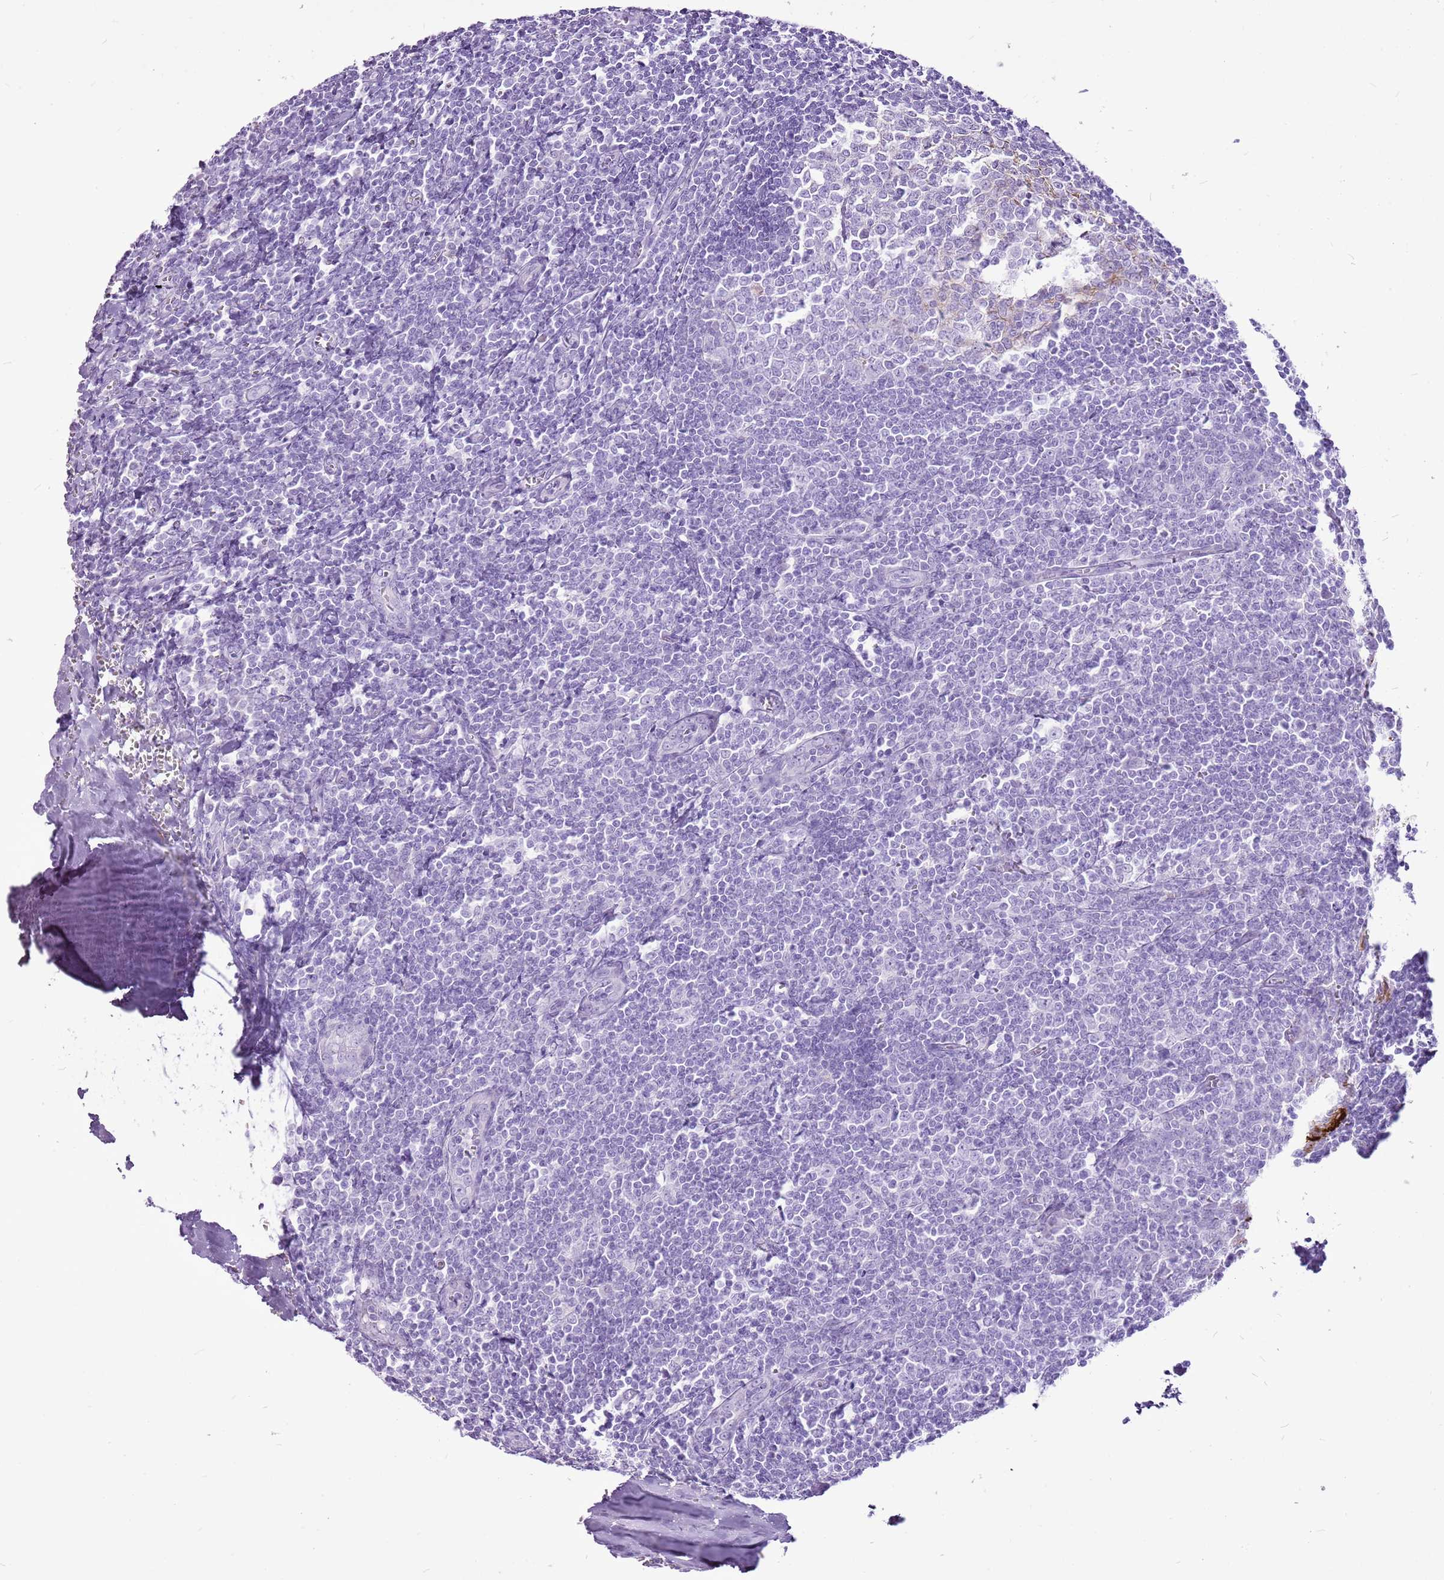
{"staining": {"intensity": "negative", "quantity": "none", "location": "none"}, "tissue": "tonsil", "cell_type": "Germinal center cells", "image_type": "normal", "snomed": [{"axis": "morphology", "description": "Normal tissue, NOS"}, {"axis": "topography", "description": "Tonsil"}], "caption": "An immunohistochemistry photomicrograph of unremarkable tonsil is shown. There is no staining in germinal center cells of tonsil. (DAB IHC with hematoxylin counter stain).", "gene": "CNFN", "patient": {"sex": "male", "age": 27}}